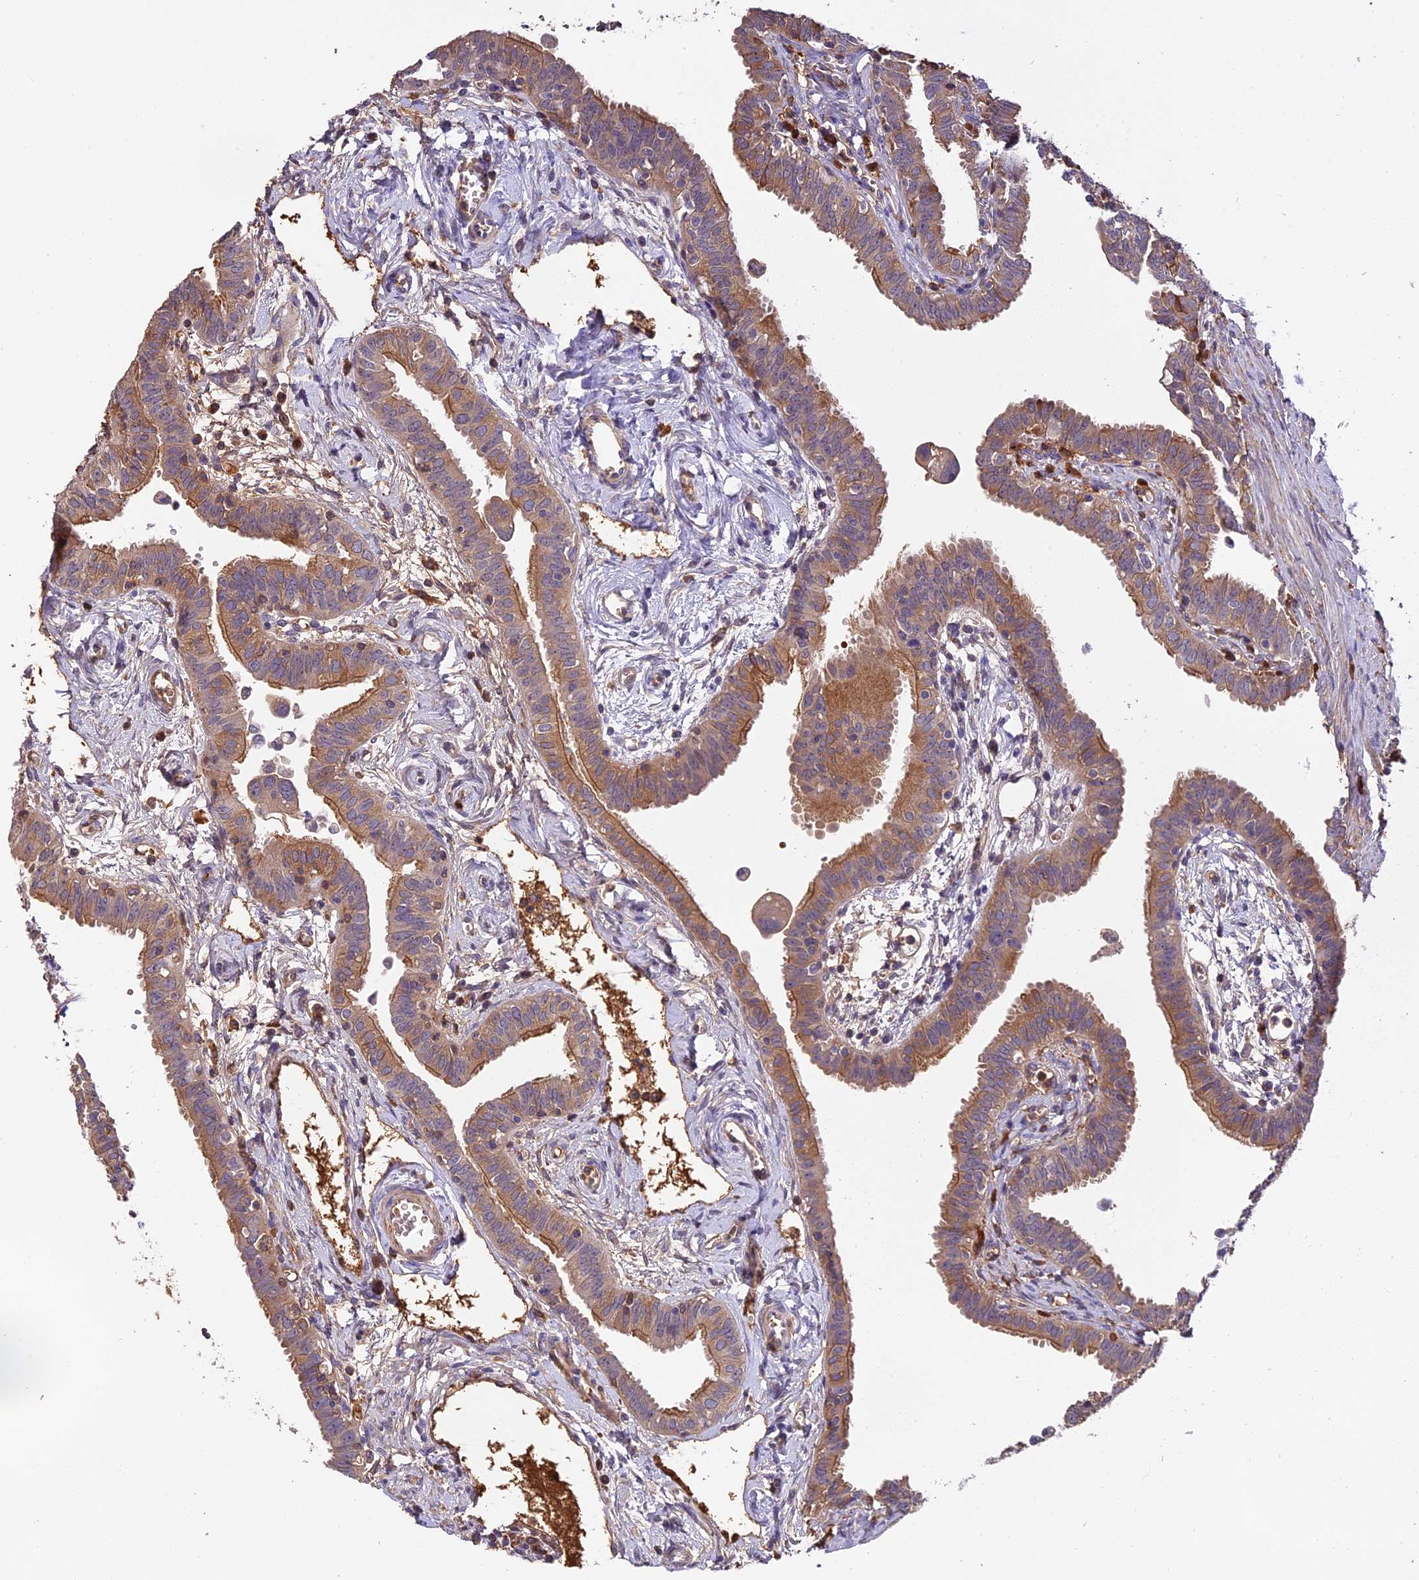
{"staining": {"intensity": "moderate", "quantity": ">75%", "location": "cytoplasmic/membranous"}, "tissue": "fallopian tube", "cell_type": "Glandular cells", "image_type": "normal", "snomed": [{"axis": "morphology", "description": "Normal tissue, NOS"}, {"axis": "morphology", "description": "Carcinoma, NOS"}, {"axis": "topography", "description": "Fallopian tube"}, {"axis": "topography", "description": "Ovary"}], "caption": "Immunohistochemistry micrograph of normal fallopian tube stained for a protein (brown), which shows medium levels of moderate cytoplasmic/membranous positivity in approximately >75% of glandular cells.", "gene": "PHAF1", "patient": {"sex": "female", "age": 59}}